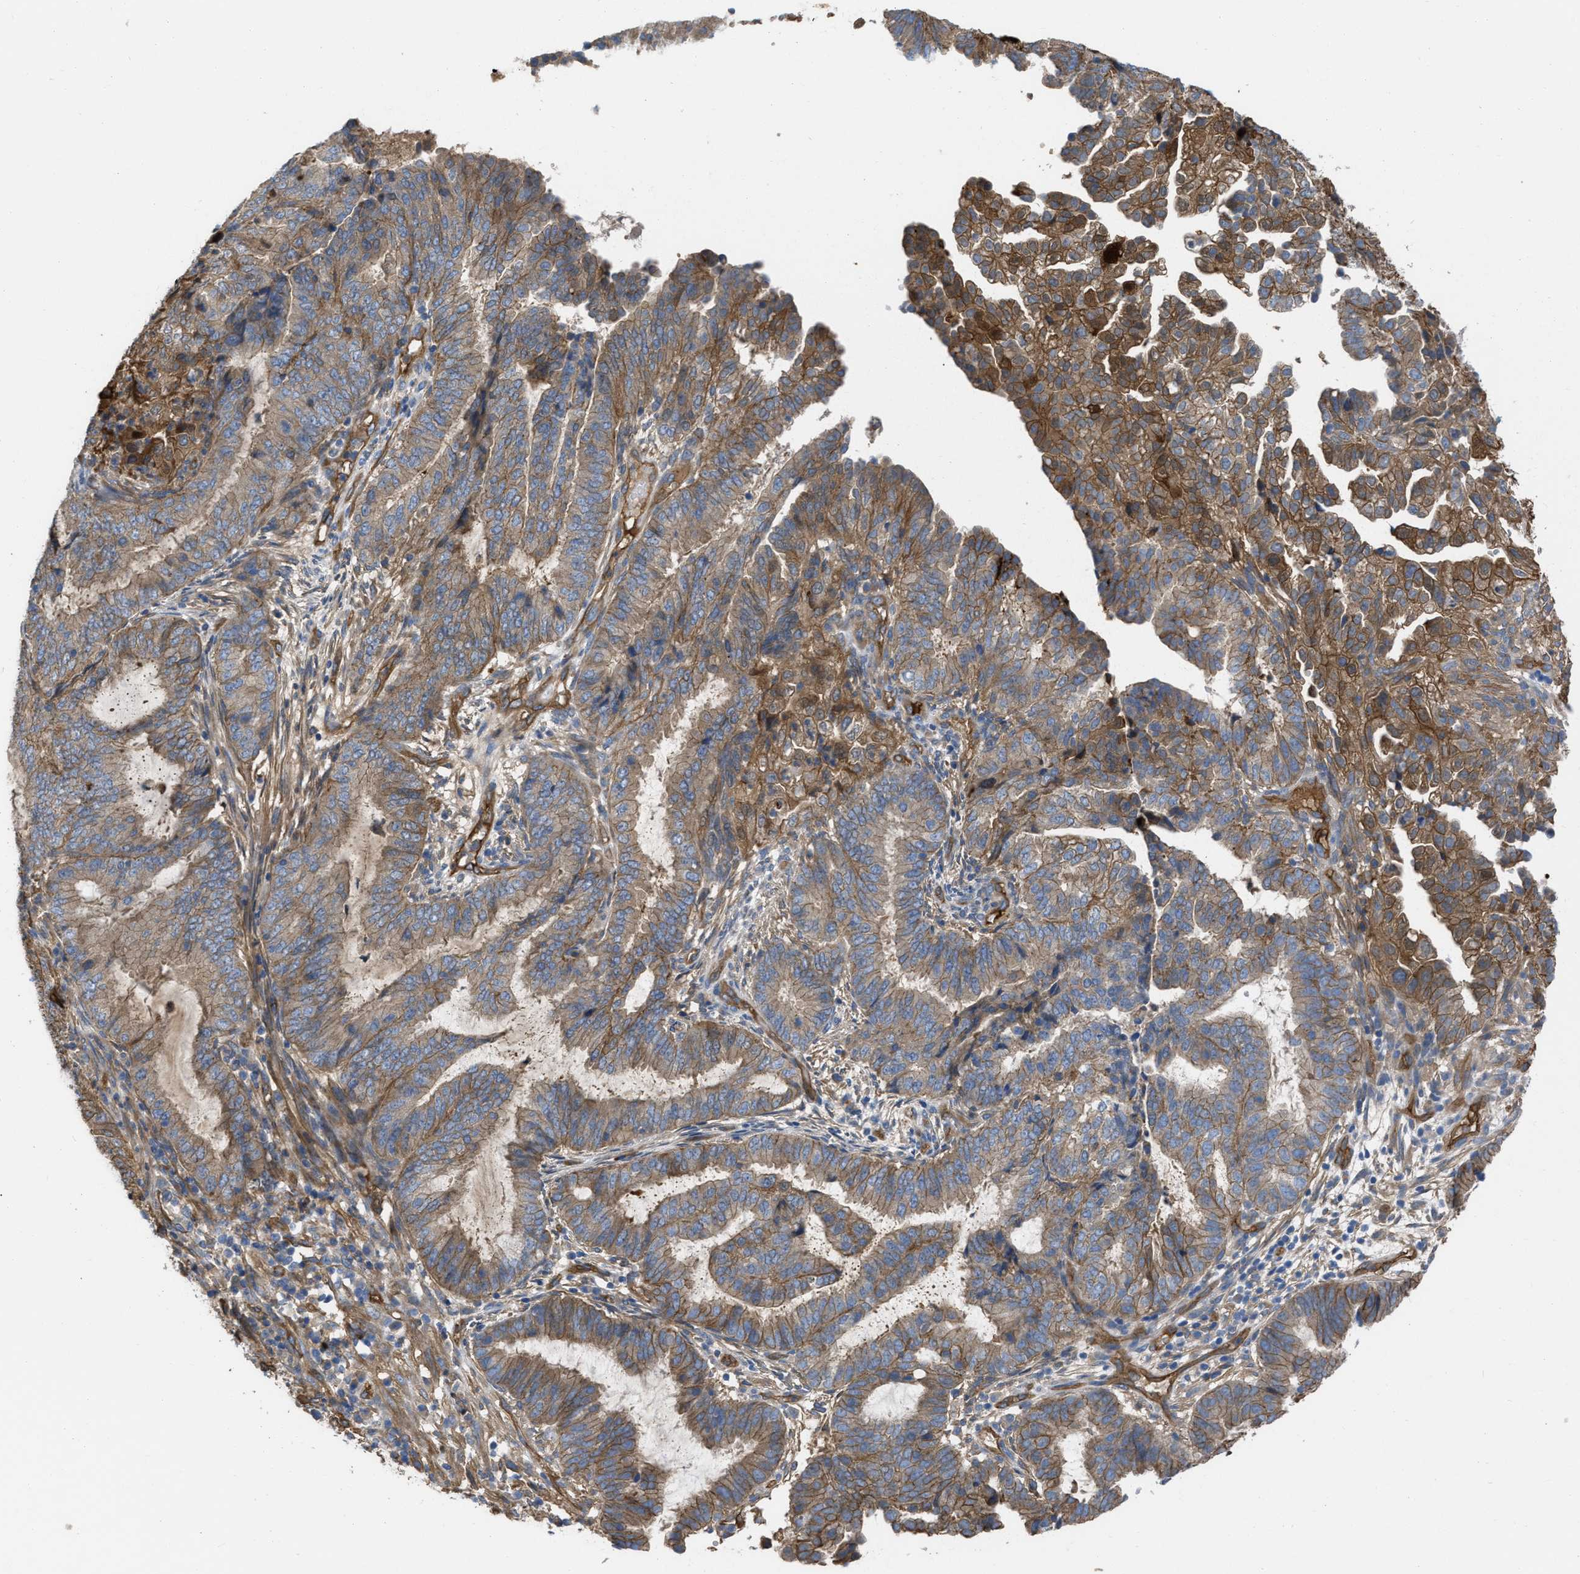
{"staining": {"intensity": "moderate", "quantity": ">75%", "location": "cytoplasmic/membranous"}, "tissue": "endometrial cancer", "cell_type": "Tumor cells", "image_type": "cancer", "snomed": [{"axis": "morphology", "description": "Adenocarcinoma, NOS"}, {"axis": "topography", "description": "Endometrium"}], "caption": "DAB immunohistochemical staining of human endometrial cancer shows moderate cytoplasmic/membranous protein expression in about >75% of tumor cells.", "gene": "TRIOBP", "patient": {"sex": "female", "age": 51}}